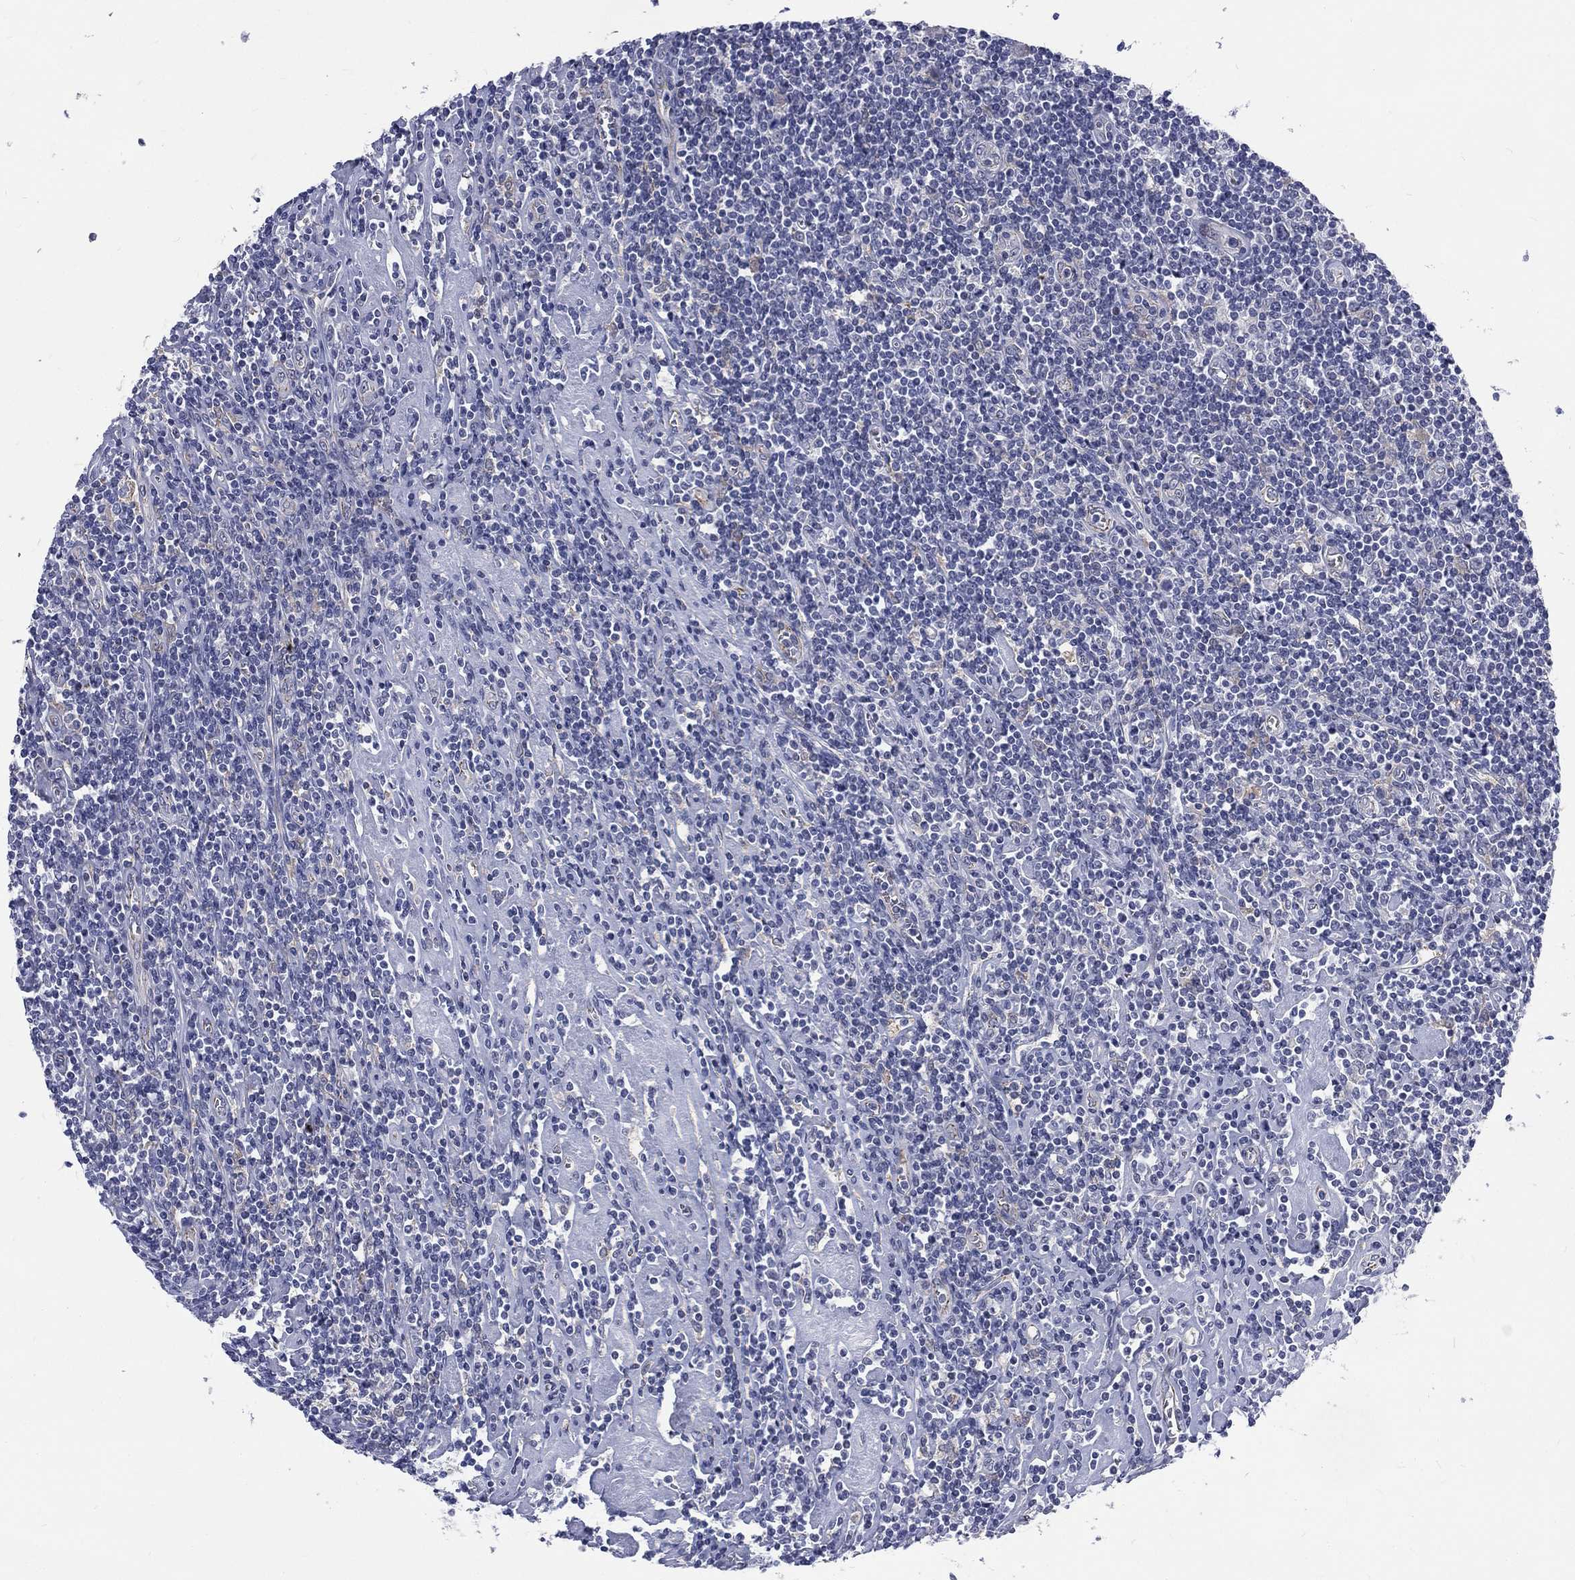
{"staining": {"intensity": "negative", "quantity": "none", "location": "none"}, "tissue": "lymphoma", "cell_type": "Tumor cells", "image_type": "cancer", "snomed": [{"axis": "morphology", "description": "Hodgkin's disease, NOS"}, {"axis": "topography", "description": "Lymph node"}], "caption": "This image is of lymphoma stained with immunohistochemistry to label a protein in brown with the nuclei are counter-stained blue. There is no expression in tumor cells.", "gene": "PHKA1", "patient": {"sex": "male", "age": 40}}